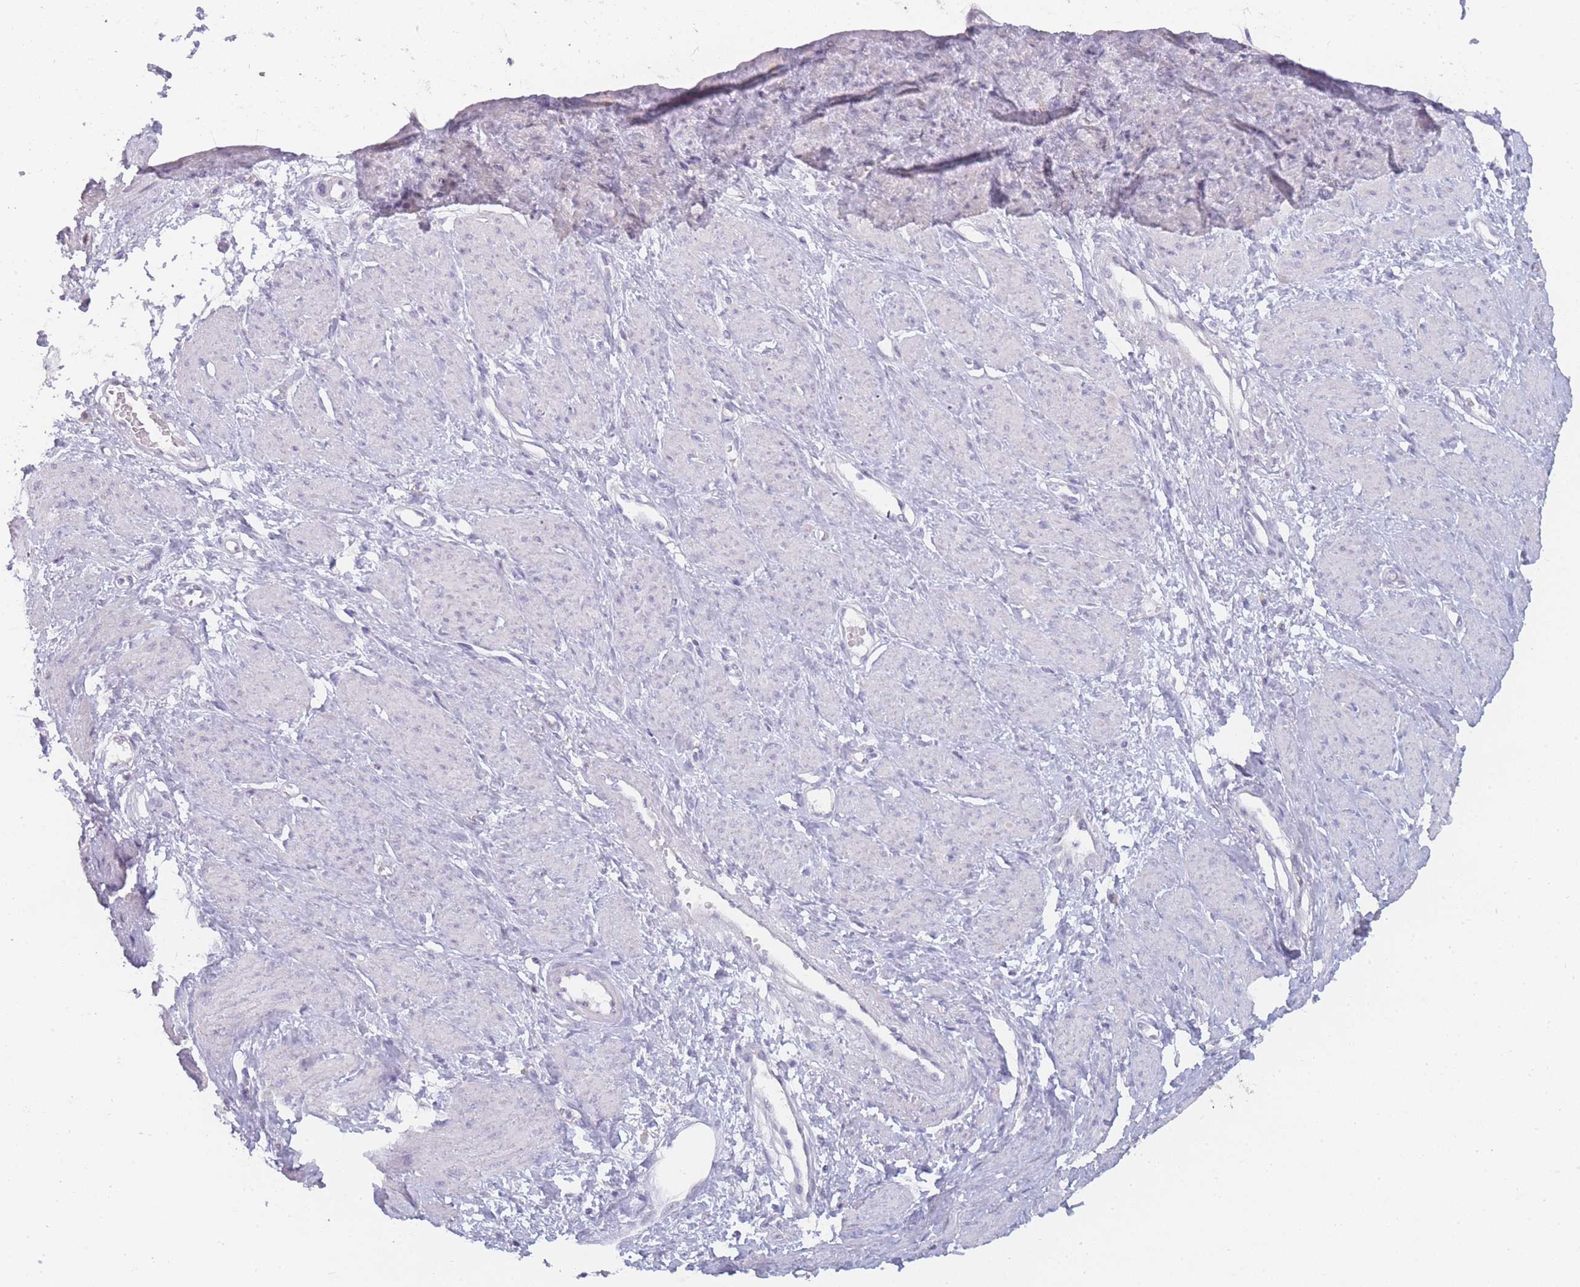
{"staining": {"intensity": "negative", "quantity": "none", "location": "none"}, "tissue": "smooth muscle", "cell_type": "Smooth muscle cells", "image_type": "normal", "snomed": [{"axis": "morphology", "description": "Normal tissue, NOS"}, {"axis": "topography", "description": "Smooth muscle"}, {"axis": "topography", "description": "Uterus"}], "caption": "IHC histopathology image of unremarkable smooth muscle: human smooth muscle stained with DAB (3,3'-diaminobenzidine) shows no significant protein expression in smooth muscle cells. (DAB (3,3'-diaminobenzidine) IHC, high magnification).", "gene": "INS", "patient": {"sex": "female", "age": 39}}